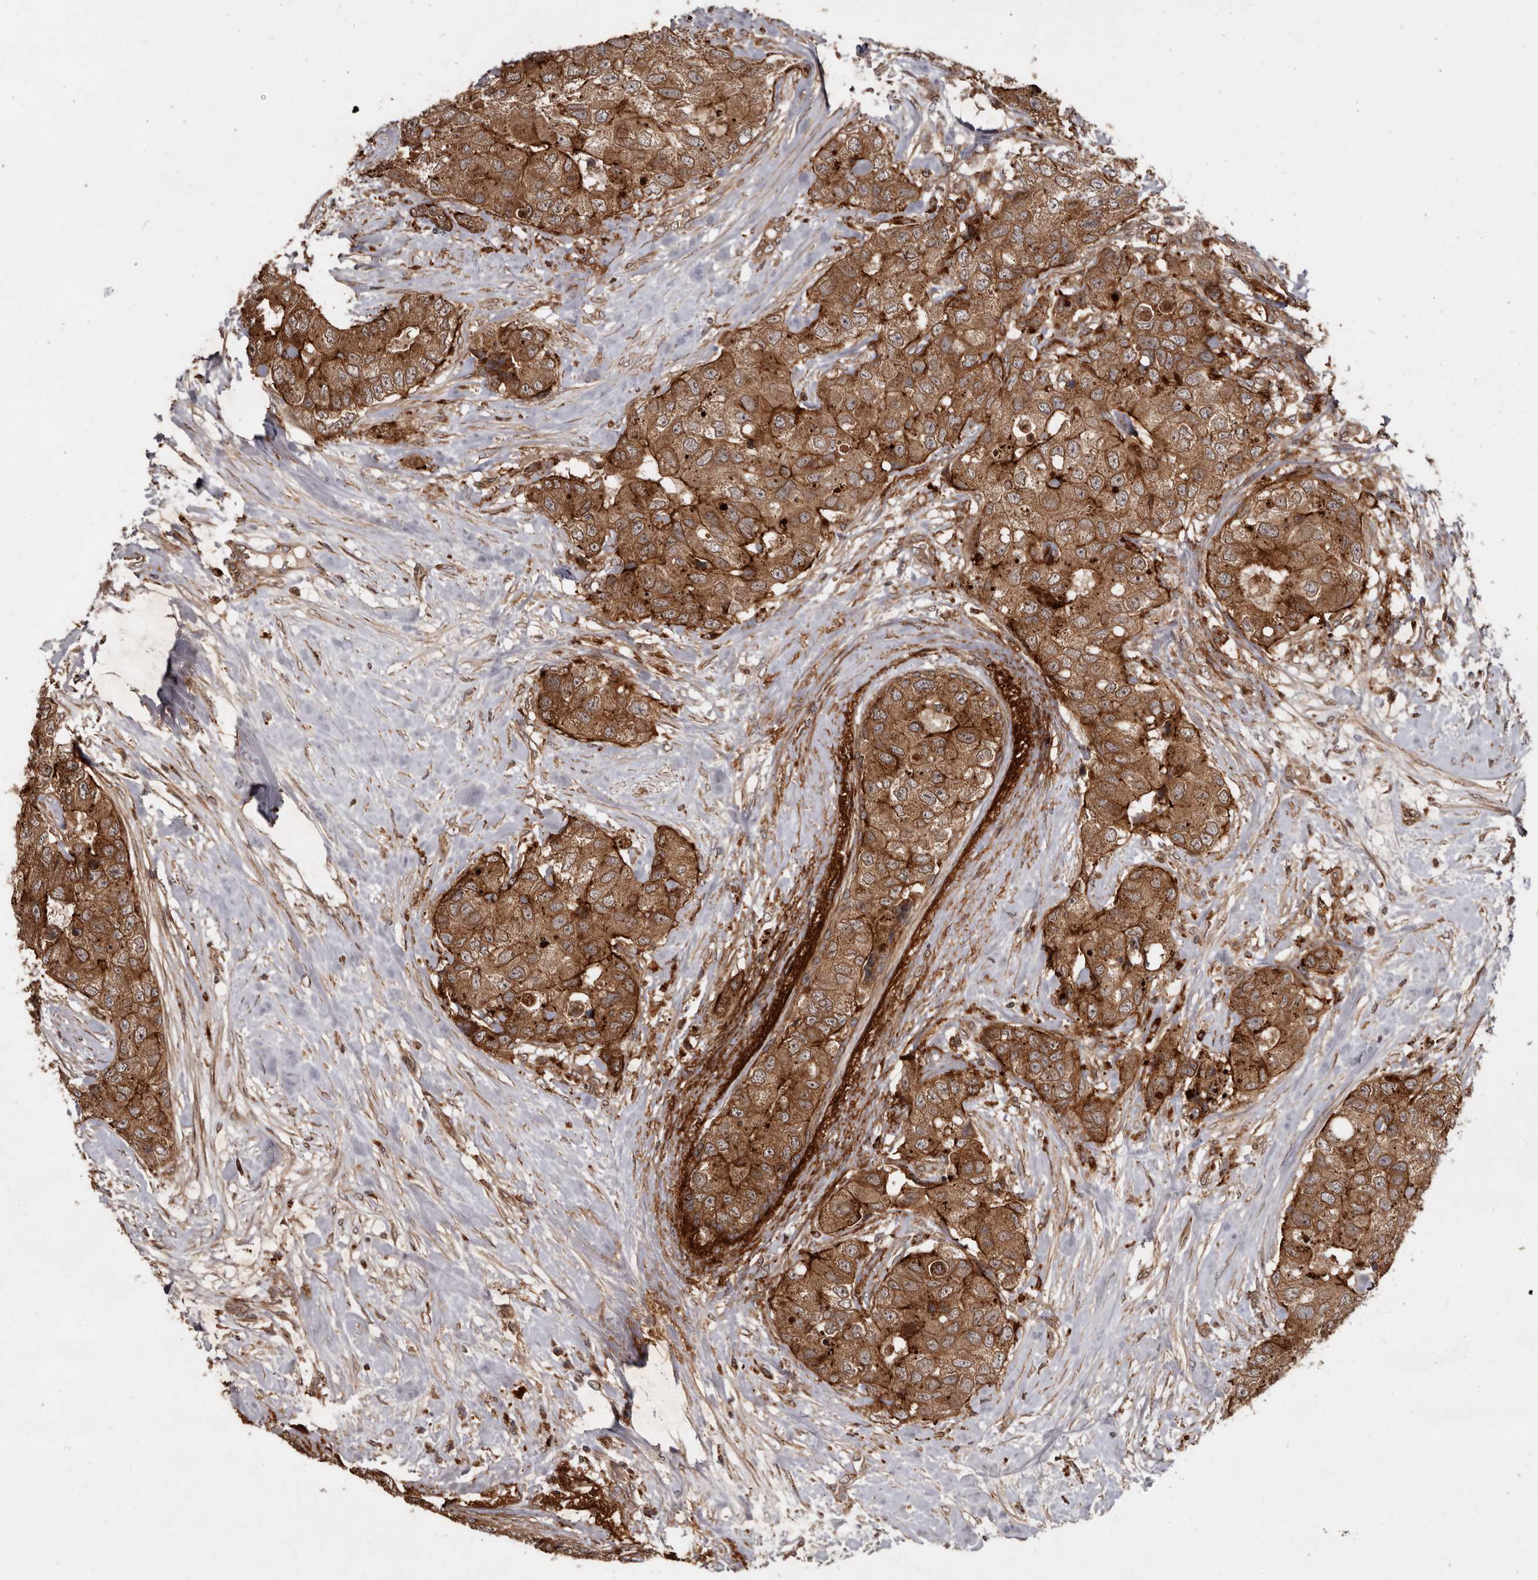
{"staining": {"intensity": "moderate", "quantity": ">75%", "location": "cytoplasmic/membranous"}, "tissue": "breast cancer", "cell_type": "Tumor cells", "image_type": "cancer", "snomed": [{"axis": "morphology", "description": "Duct carcinoma"}, {"axis": "topography", "description": "Breast"}], "caption": "Tumor cells reveal moderate cytoplasmic/membranous positivity in approximately >75% of cells in breast invasive ductal carcinoma.", "gene": "STK36", "patient": {"sex": "female", "age": 62}}